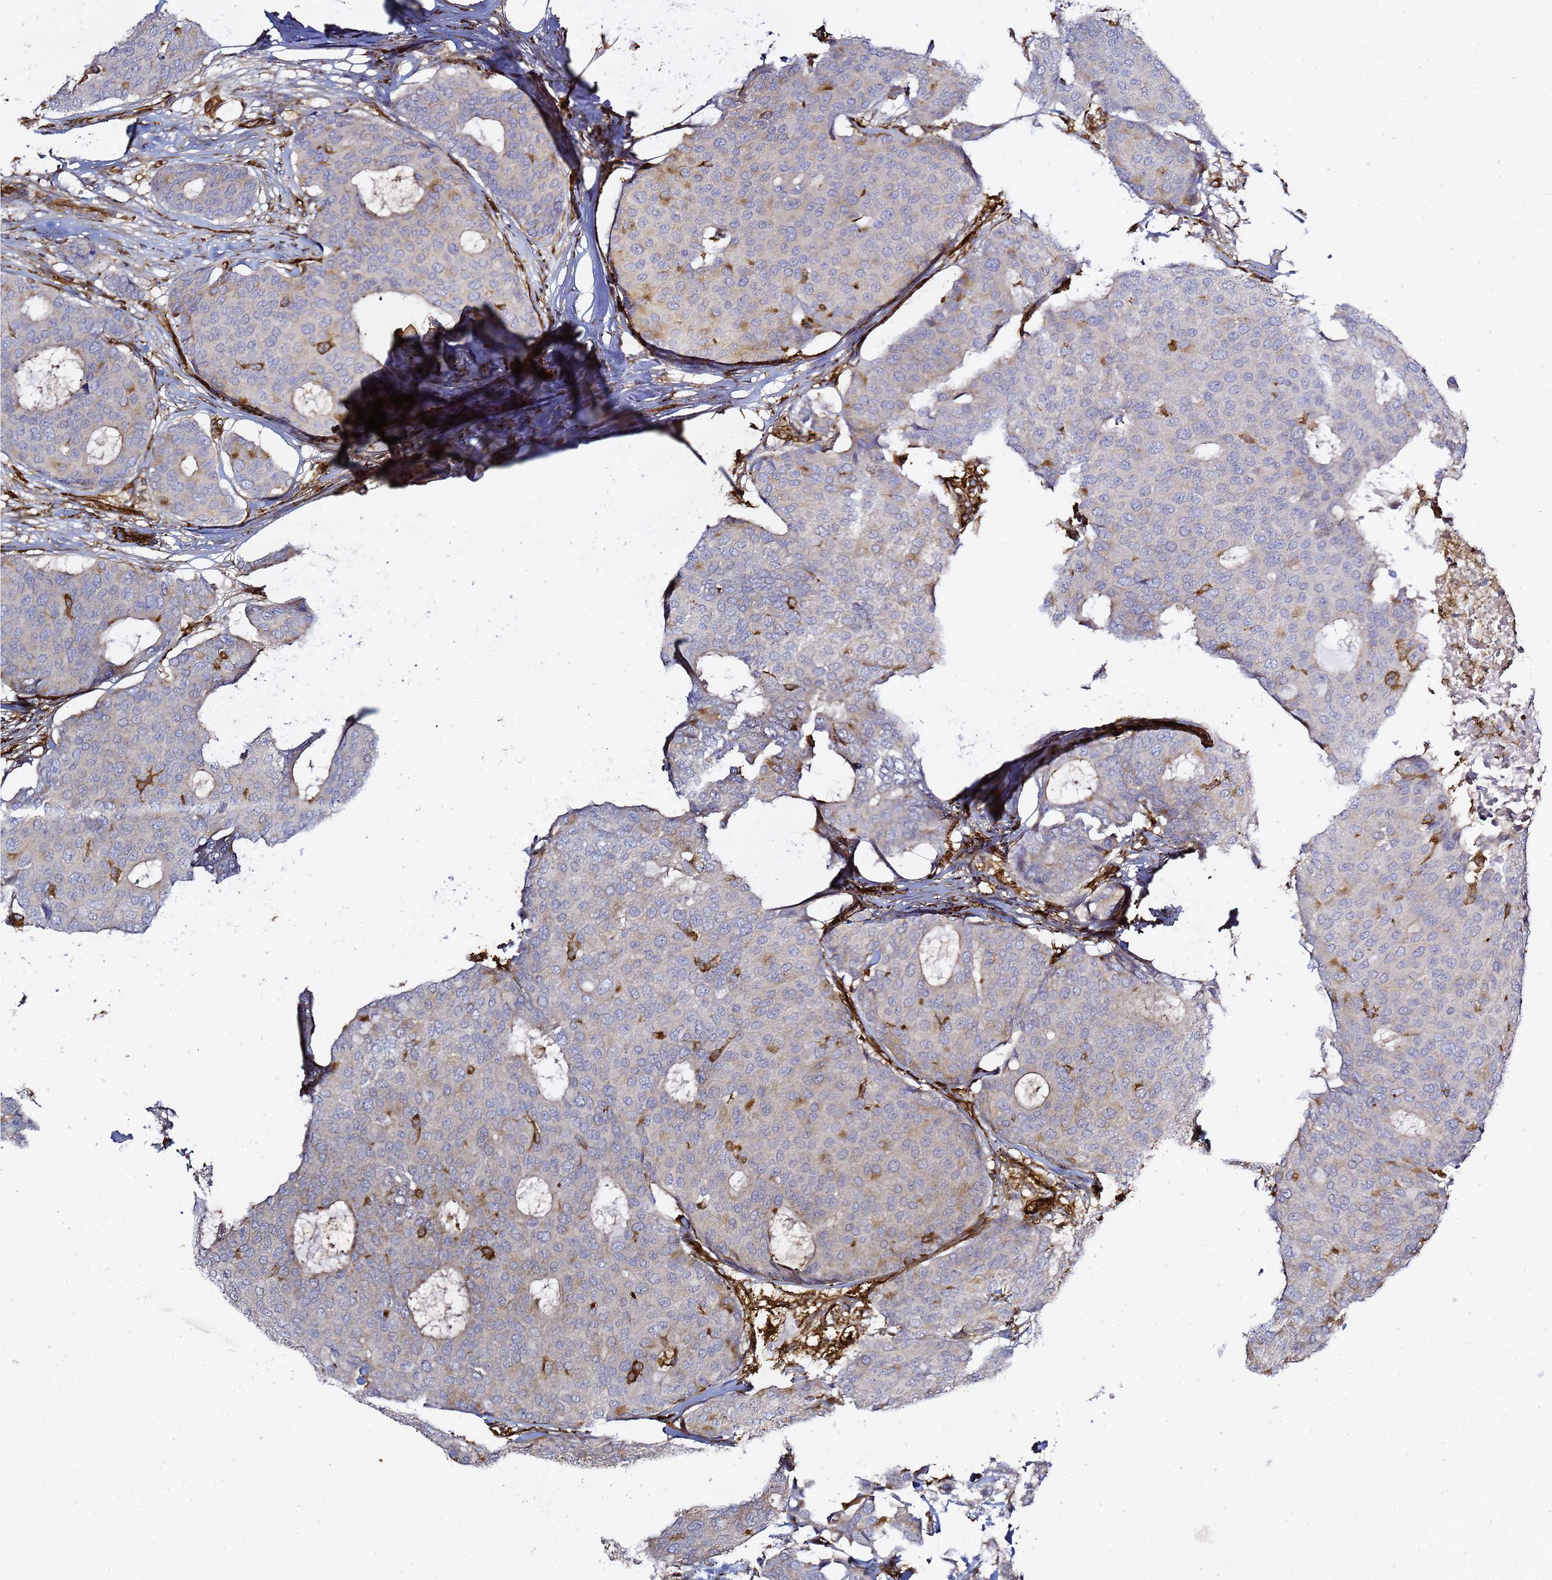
{"staining": {"intensity": "moderate", "quantity": "<25%", "location": "cytoplasmic/membranous"}, "tissue": "breast cancer", "cell_type": "Tumor cells", "image_type": "cancer", "snomed": [{"axis": "morphology", "description": "Duct carcinoma"}, {"axis": "topography", "description": "Breast"}], "caption": "Immunohistochemistry histopathology image of neoplastic tissue: human invasive ductal carcinoma (breast) stained using immunohistochemistry (IHC) reveals low levels of moderate protein expression localized specifically in the cytoplasmic/membranous of tumor cells, appearing as a cytoplasmic/membranous brown color.", "gene": "ZBTB8OS", "patient": {"sex": "female", "age": 75}}